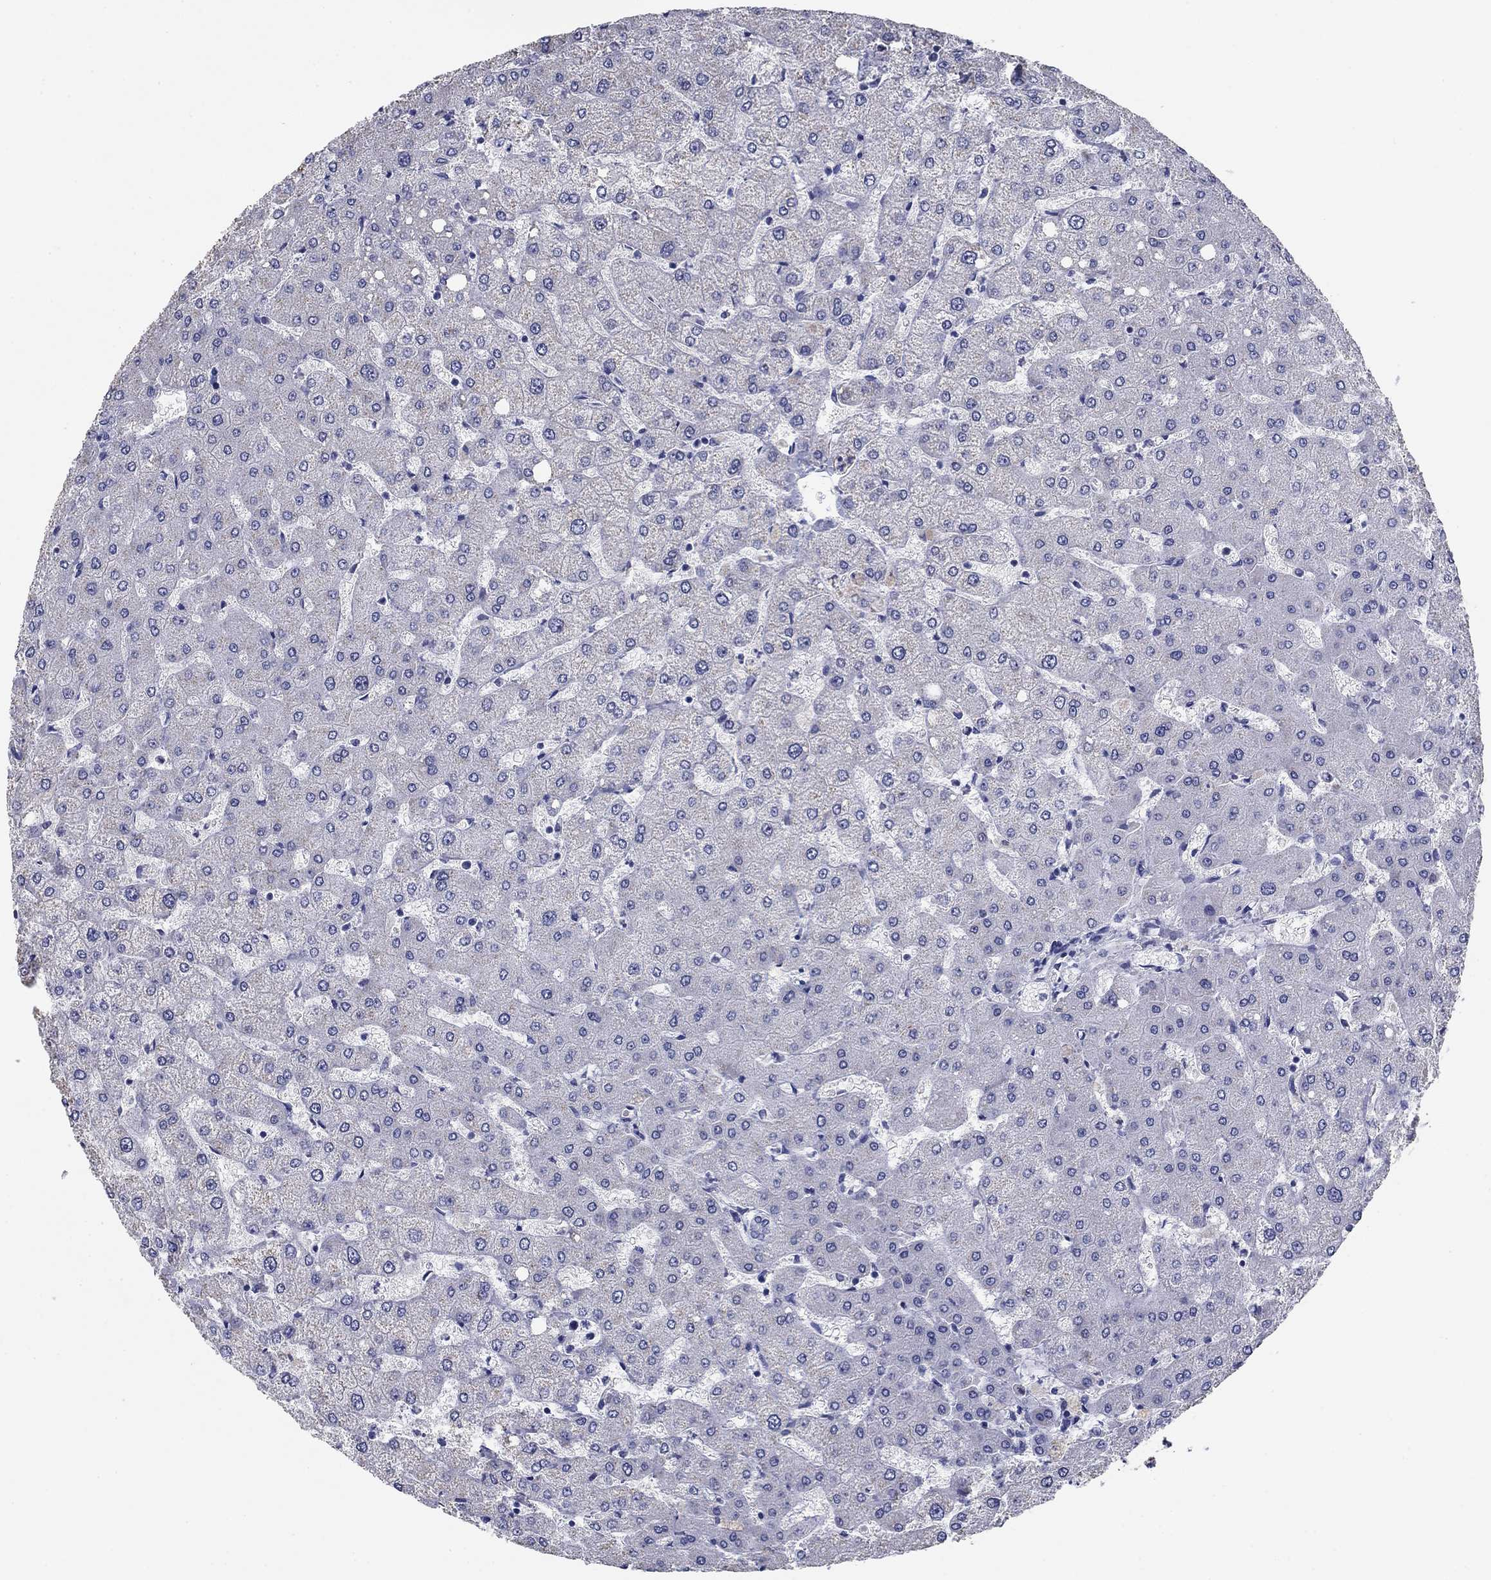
{"staining": {"intensity": "negative", "quantity": "none", "location": "none"}, "tissue": "liver", "cell_type": "Cholangiocytes", "image_type": "normal", "snomed": [{"axis": "morphology", "description": "Normal tissue, NOS"}, {"axis": "topography", "description": "Liver"}], "caption": "The micrograph demonstrates no significant positivity in cholangiocytes of liver.", "gene": "PRKCG", "patient": {"sex": "female", "age": 54}}